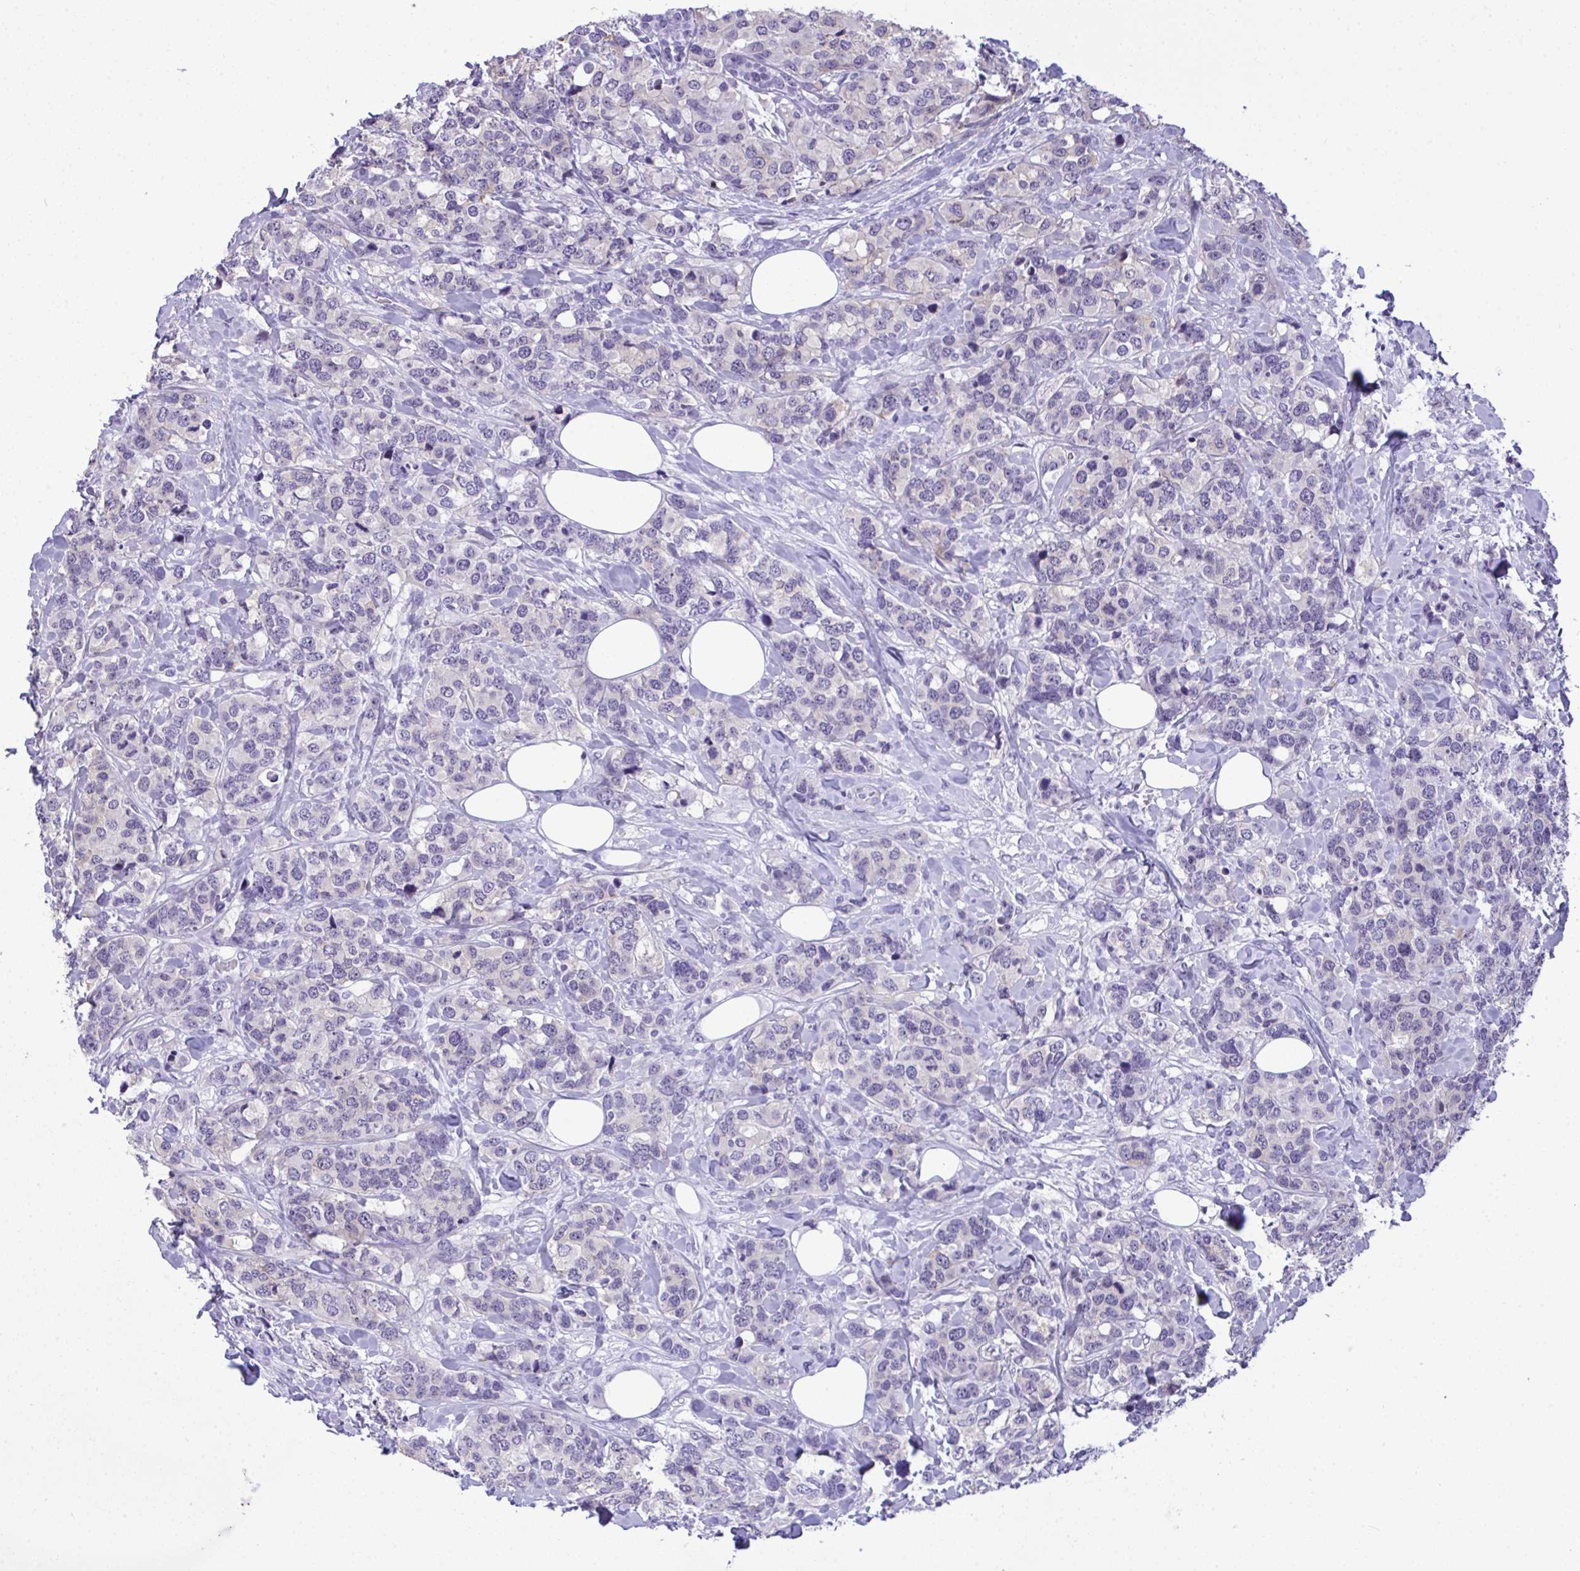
{"staining": {"intensity": "negative", "quantity": "none", "location": "none"}, "tissue": "breast cancer", "cell_type": "Tumor cells", "image_type": "cancer", "snomed": [{"axis": "morphology", "description": "Lobular carcinoma"}, {"axis": "topography", "description": "Breast"}], "caption": "There is no significant positivity in tumor cells of lobular carcinoma (breast).", "gene": "YBX2", "patient": {"sex": "female", "age": 59}}